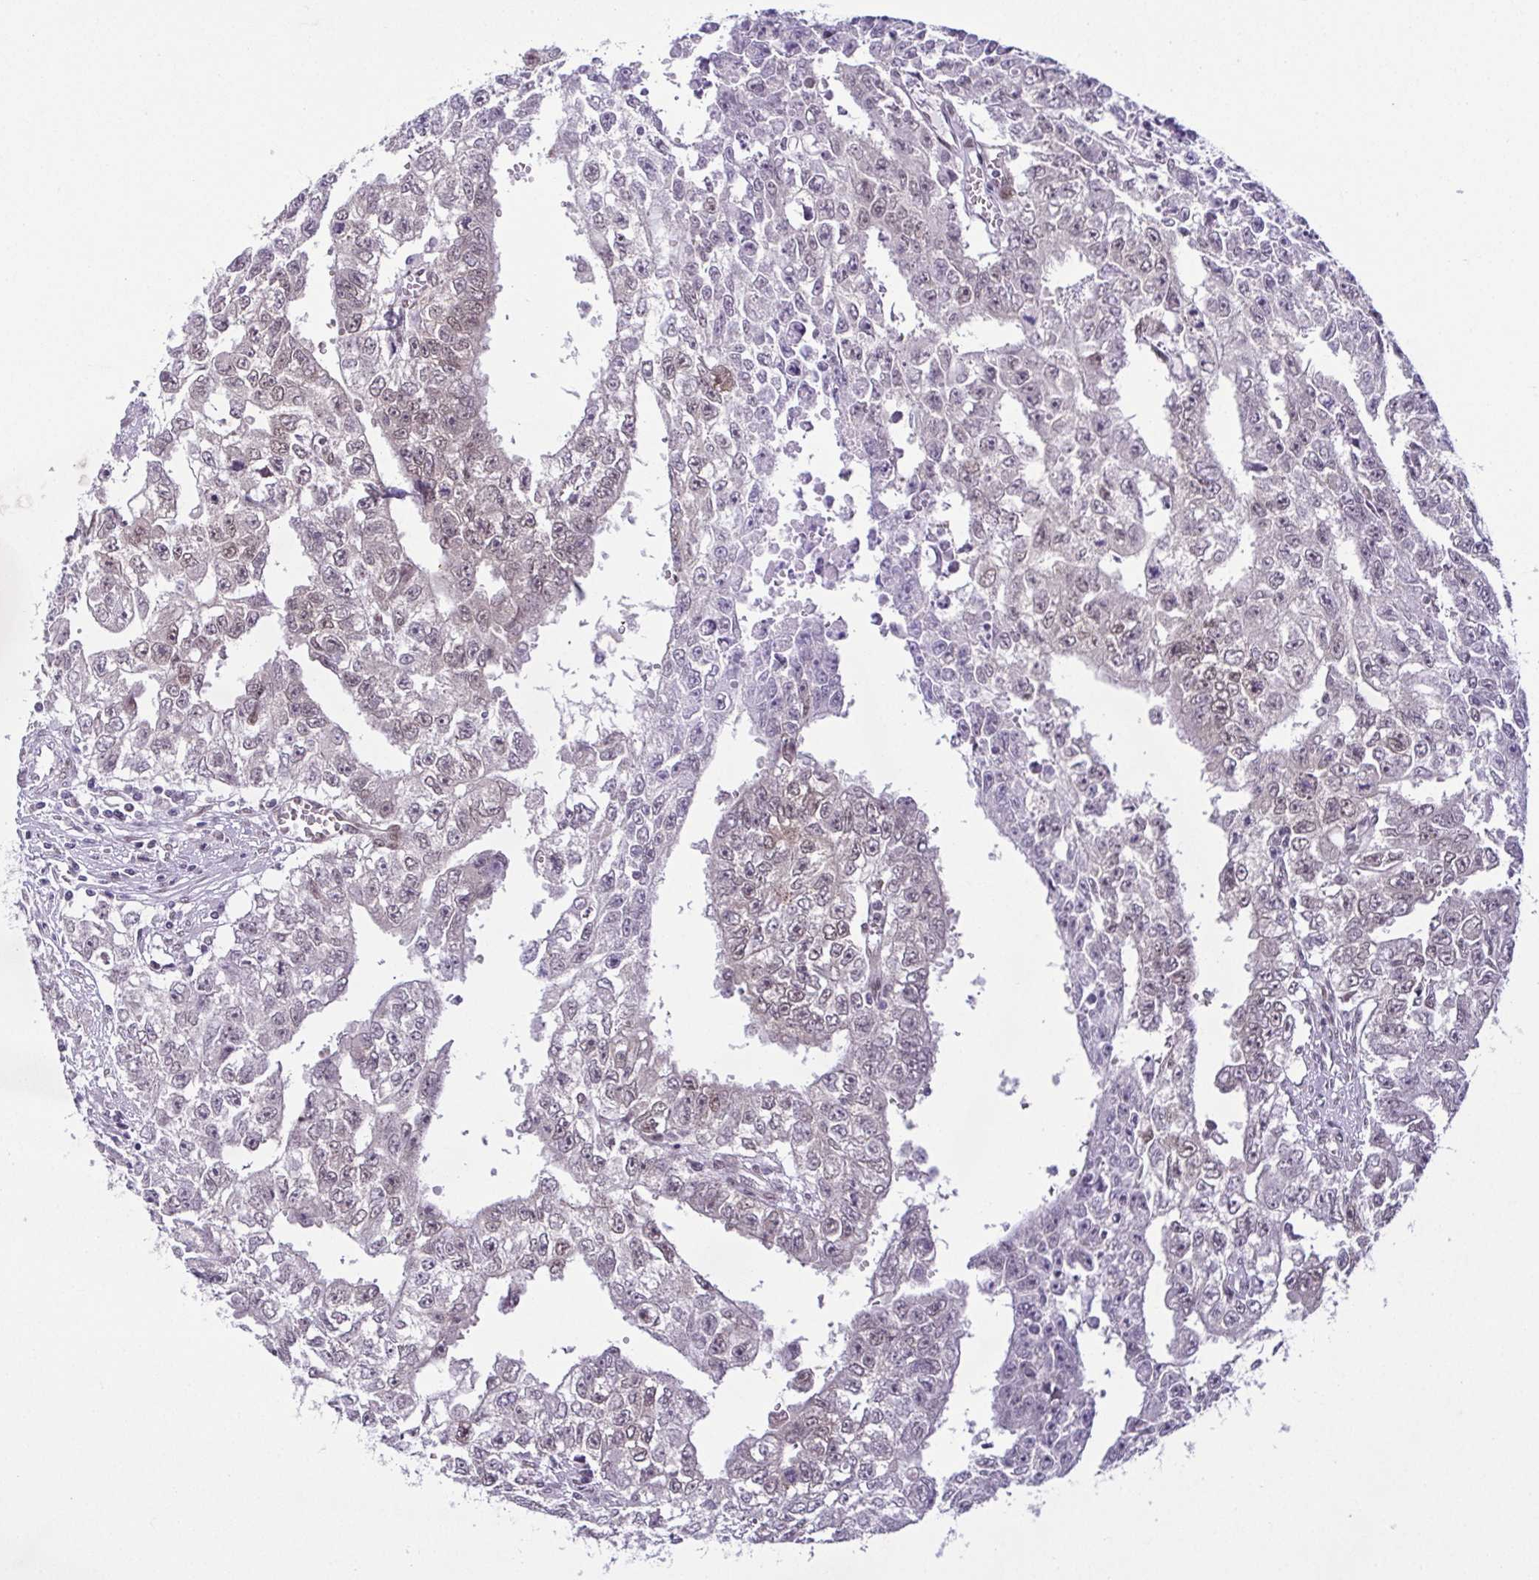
{"staining": {"intensity": "weak", "quantity": "<25%", "location": "nuclear"}, "tissue": "testis cancer", "cell_type": "Tumor cells", "image_type": "cancer", "snomed": [{"axis": "morphology", "description": "Carcinoma, Embryonal, NOS"}, {"axis": "morphology", "description": "Teratoma, malignant, NOS"}, {"axis": "topography", "description": "Testis"}], "caption": "Tumor cells show no significant positivity in testis embryonal carcinoma.", "gene": "RBM3", "patient": {"sex": "male", "age": 24}}